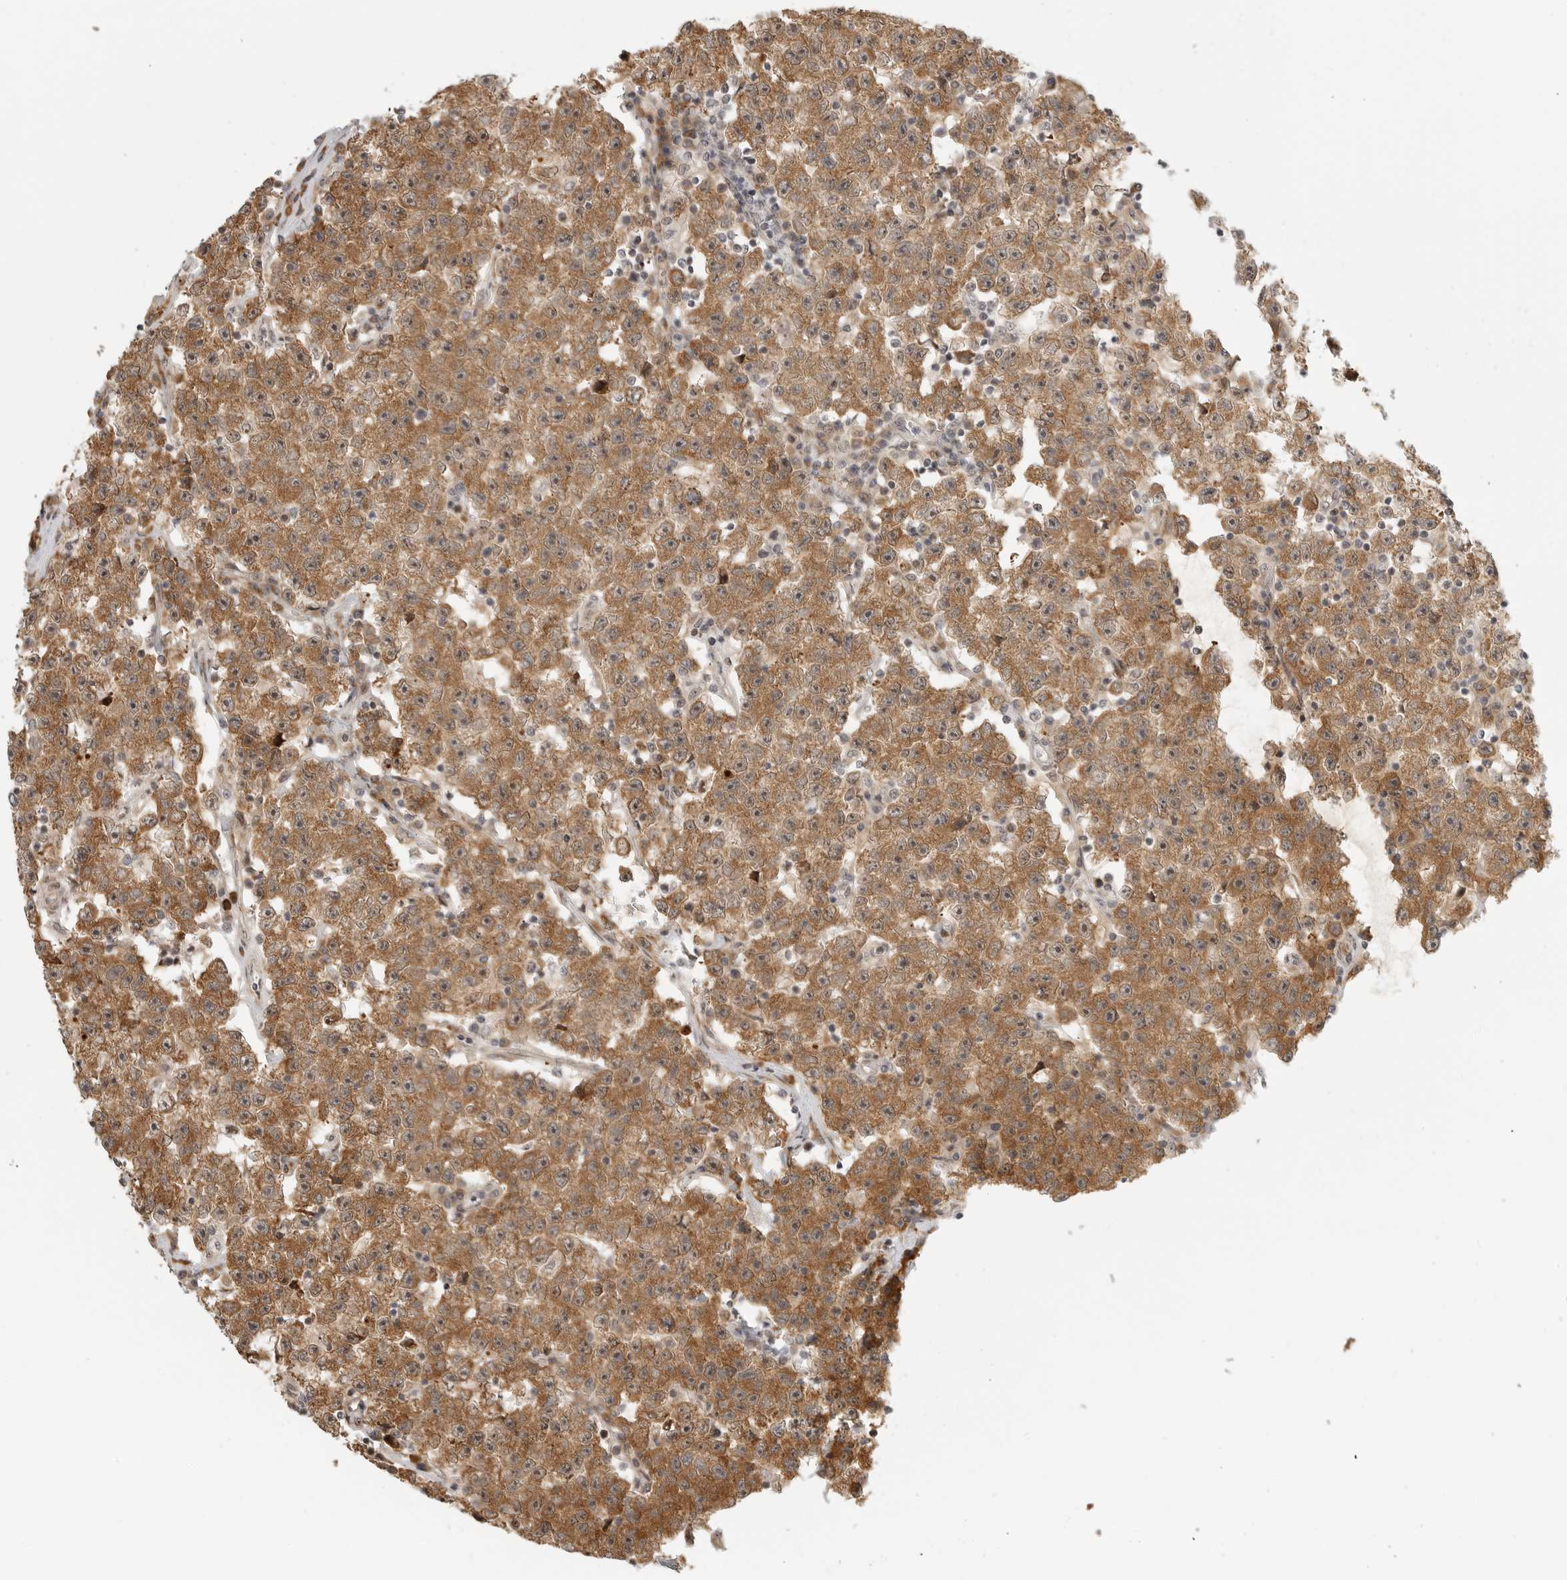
{"staining": {"intensity": "moderate", "quantity": ">75%", "location": "cytoplasmic/membranous,nuclear"}, "tissue": "testis cancer", "cell_type": "Tumor cells", "image_type": "cancer", "snomed": [{"axis": "morphology", "description": "Seminoma, NOS"}, {"axis": "topography", "description": "Testis"}], "caption": "This photomicrograph shows immunohistochemistry staining of testis seminoma, with medium moderate cytoplasmic/membranous and nuclear staining in approximately >75% of tumor cells.", "gene": "DSCC1", "patient": {"sex": "male", "age": 22}}